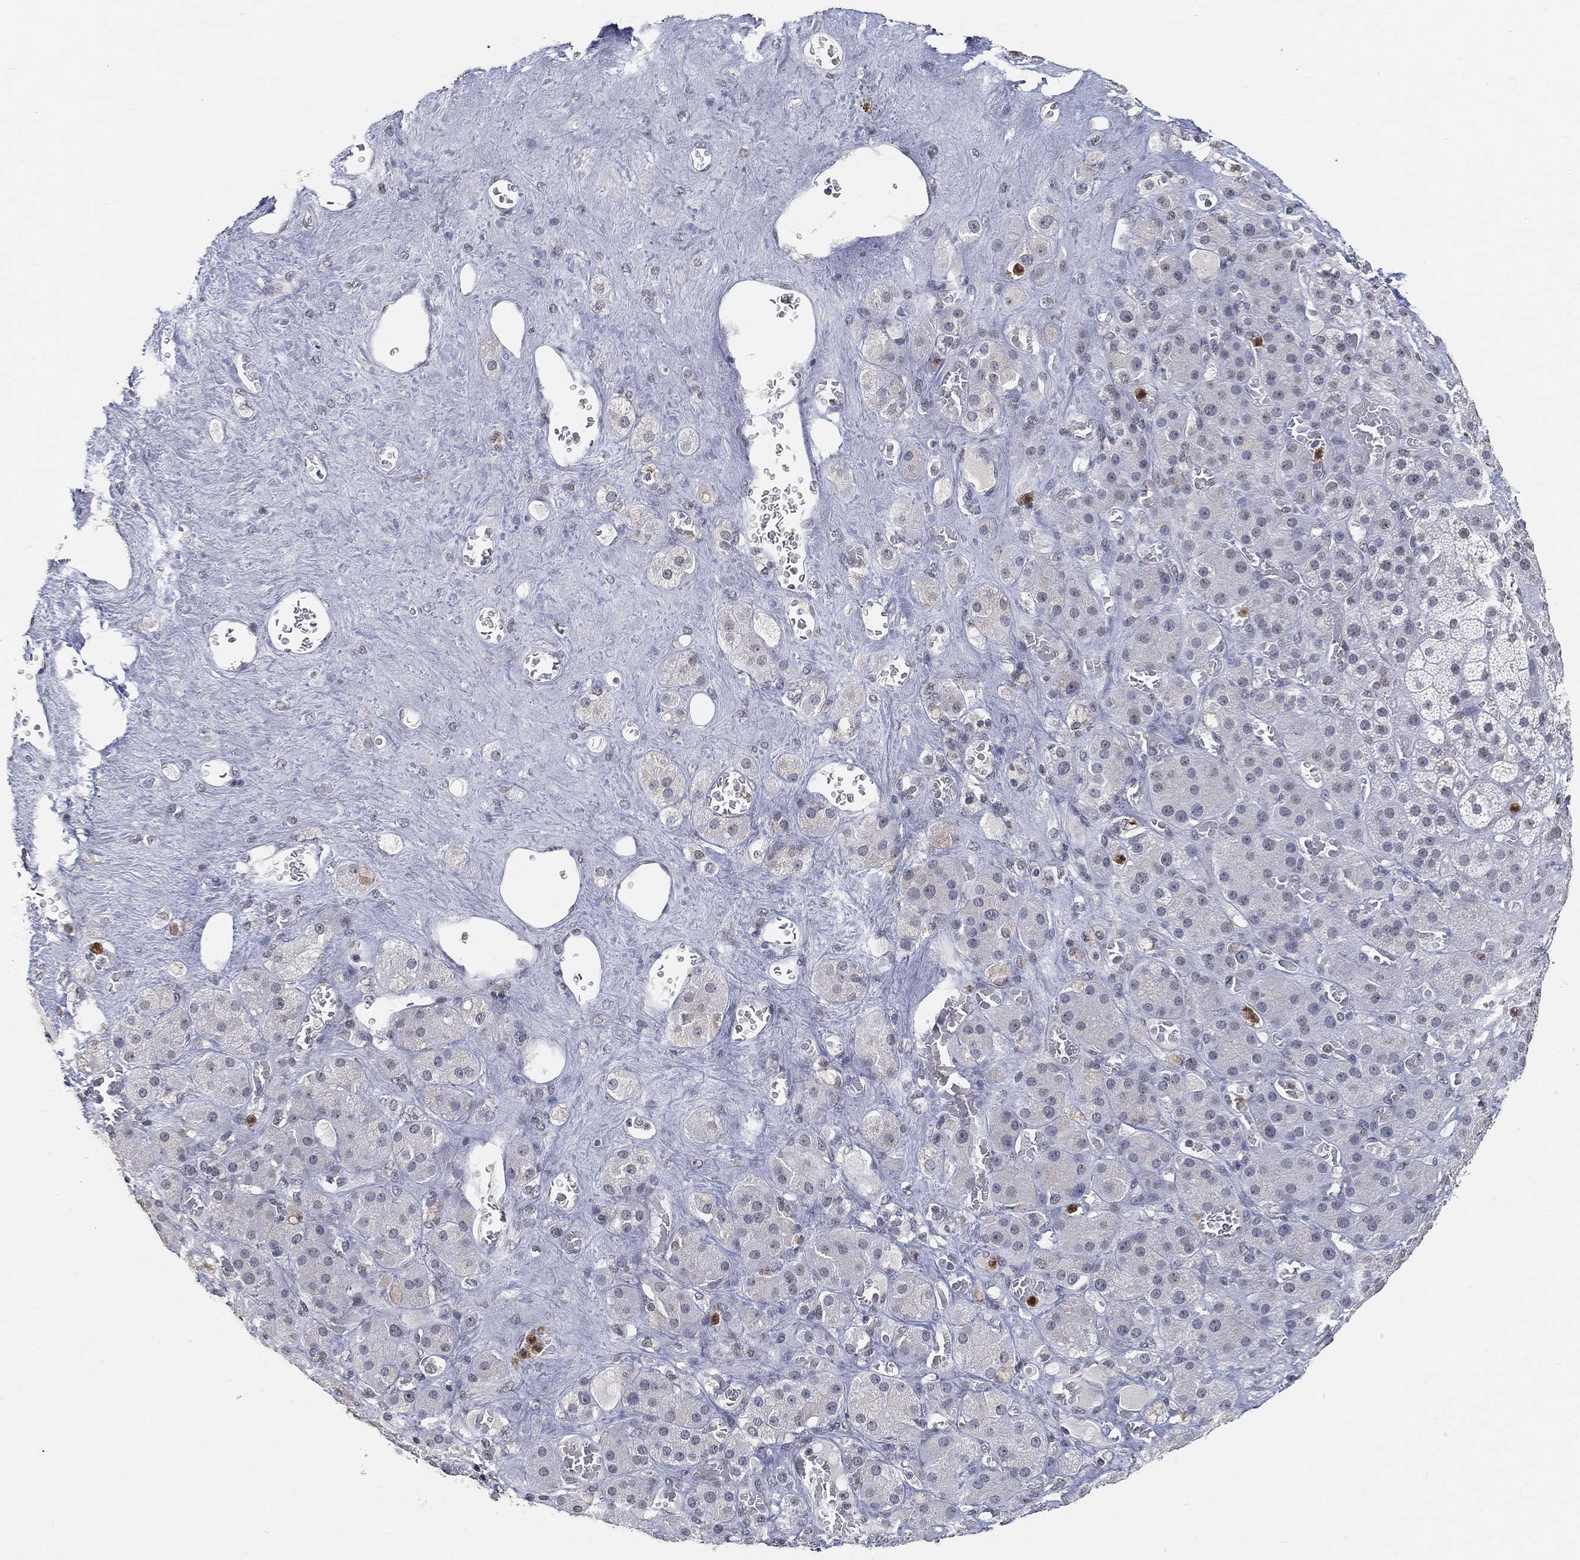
{"staining": {"intensity": "negative", "quantity": "none", "location": "none"}, "tissue": "adrenal gland", "cell_type": "Glandular cells", "image_type": "normal", "snomed": [{"axis": "morphology", "description": "Normal tissue, NOS"}, {"axis": "topography", "description": "Adrenal gland"}], "caption": "Immunohistochemistry (IHC) of unremarkable adrenal gland shows no staining in glandular cells. (DAB IHC with hematoxylin counter stain).", "gene": "ARG1", "patient": {"sex": "male", "age": 70}}